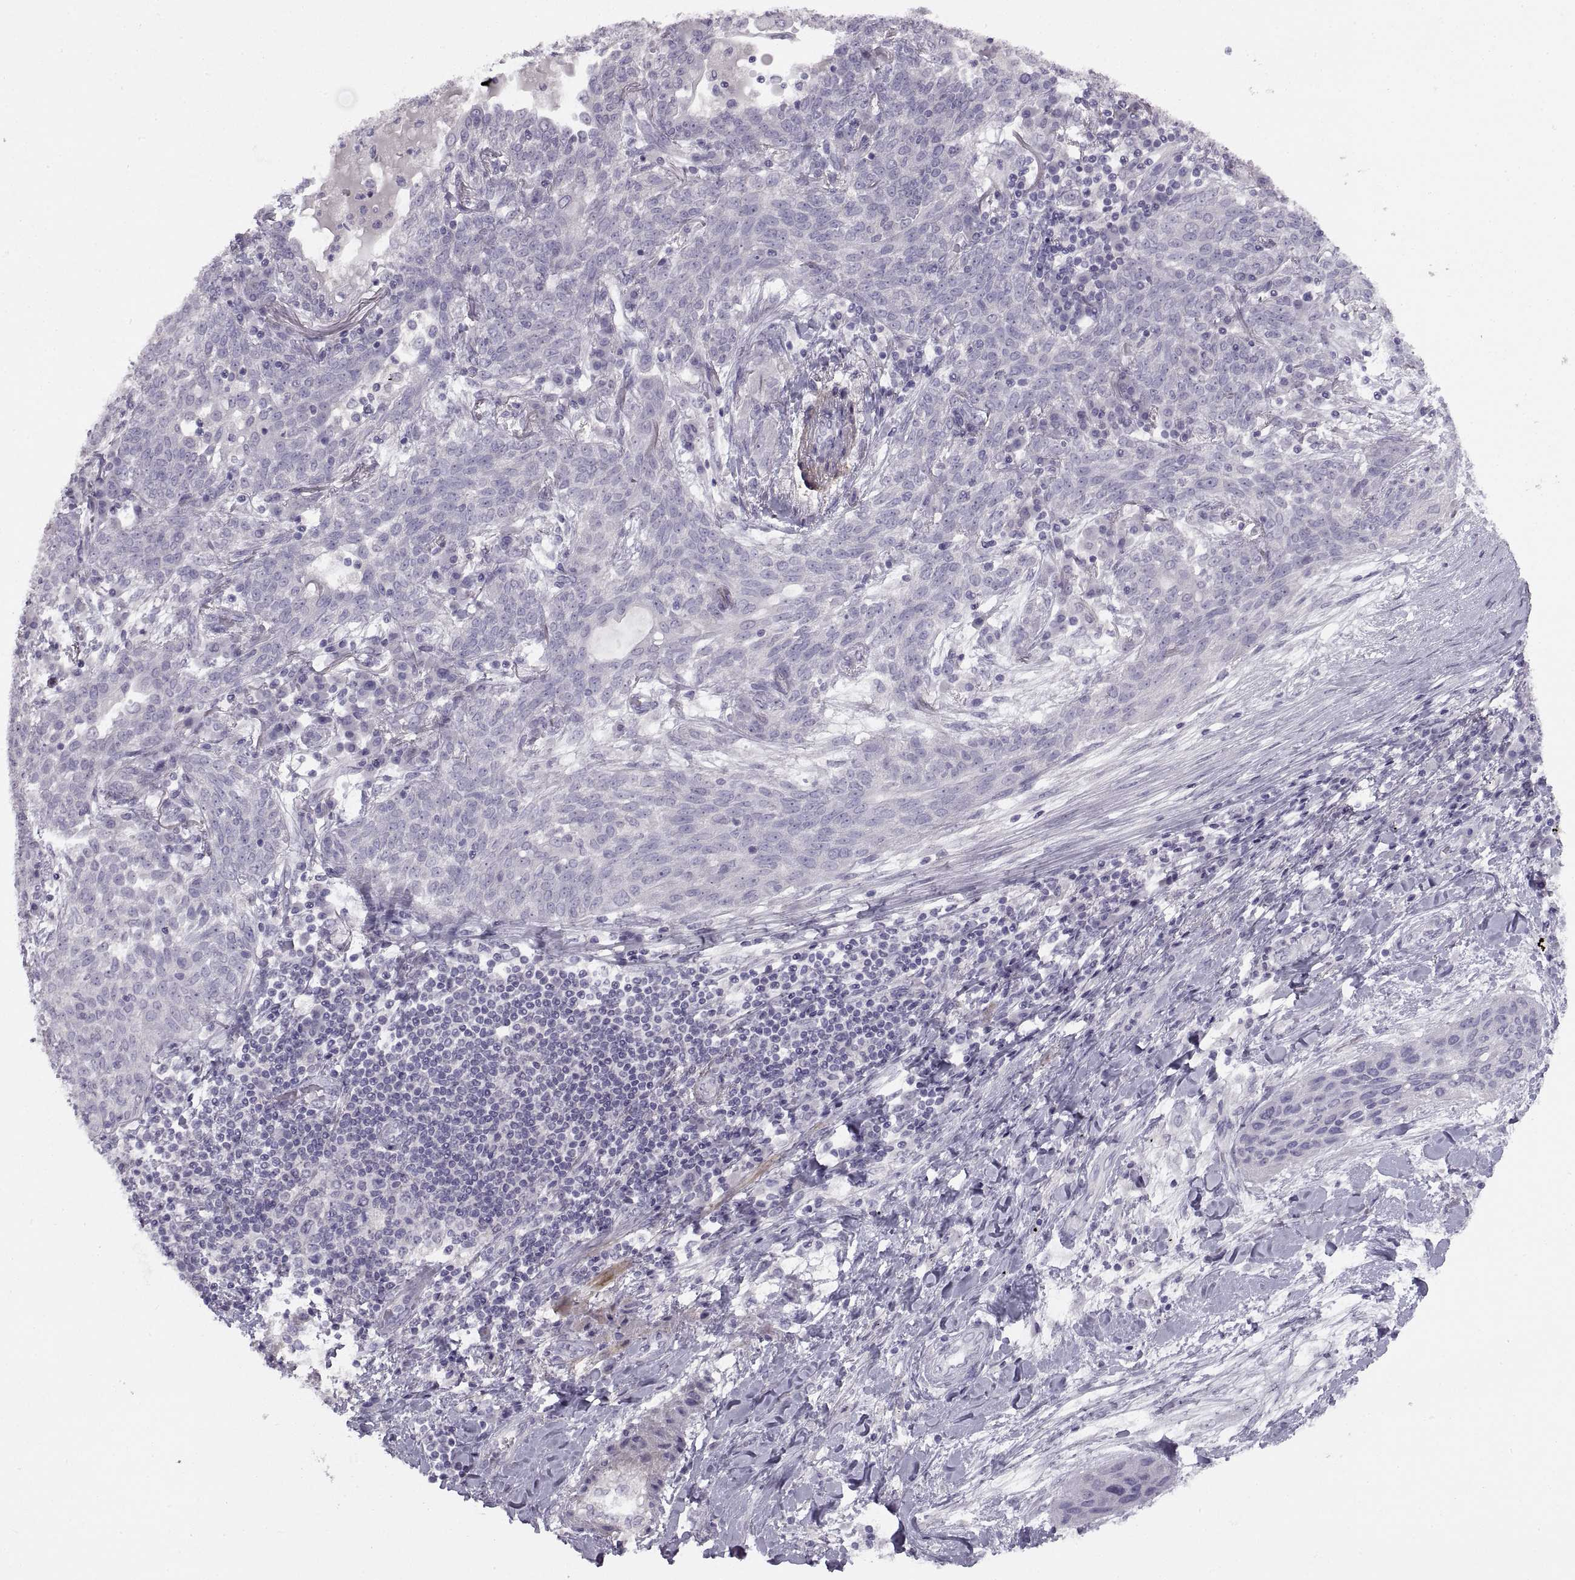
{"staining": {"intensity": "negative", "quantity": "none", "location": "none"}, "tissue": "lung cancer", "cell_type": "Tumor cells", "image_type": "cancer", "snomed": [{"axis": "morphology", "description": "Squamous cell carcinoma, NOS"}, {"axis": "topography", "description": "Lung"}], "caption": "Human lung cancer (squamous cell carcinoma) stained for a protein using IHC shows no expression in tumor cells.", "gene": "BSPH1", "patient": {"sex": "female", "age": 70}}